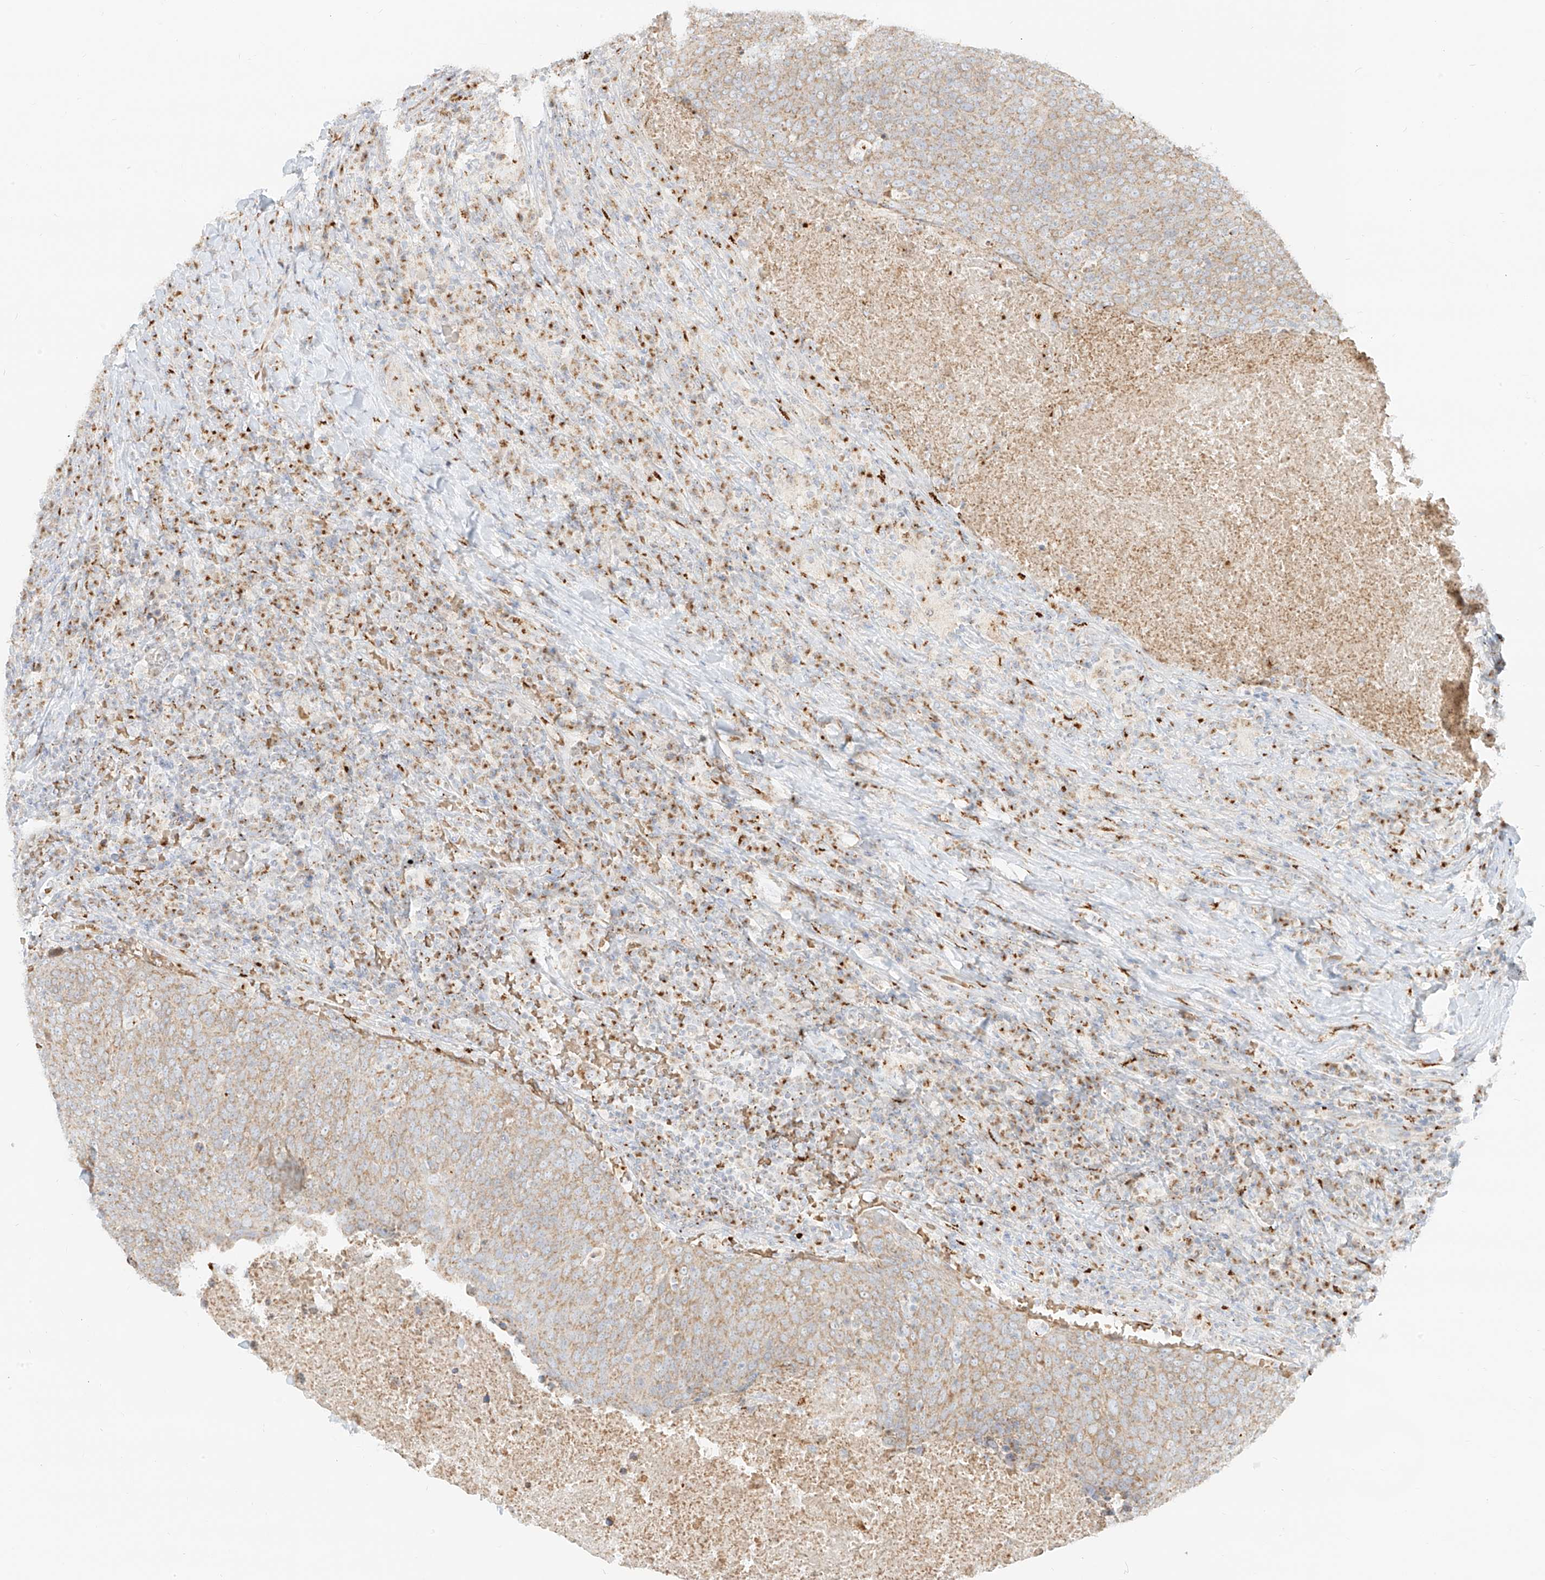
{"staining": {"intensity": "moderate", "quantity": ">75%", "location": "cytoplasmic/membranous"}, "tissue": "head and neck cancer", "cell_type": "Tumor cells", "image_type": "cancer", "snomed": [{"axis": "morphology", "description": "Squamous cell carcinoma, NOS"}, {"axis": "morphology", "description": "Squamous cell carcinoma, metastatic, NOS"}, {"axis": "topography", "description": "Lymph node"}, {"axis": "topography", "description": "Head-Neck"}], "caption": "Immunohistochemistry (IHC) staining of head and neck cancer, which reveals medium levels of moderate cytoplasmic/membranous expression in approximately >75% of tumor cells indicating moderate cytoplasmic/membranous protein positivity. The staining was performed using DAB (3,3'-diaminobenzidine) (brown) for protein detection and nuclei were counterstained in hematoxylin (blue).", "gene": "TMEM87B", "patient": {"sex": "male", "age": 62}}